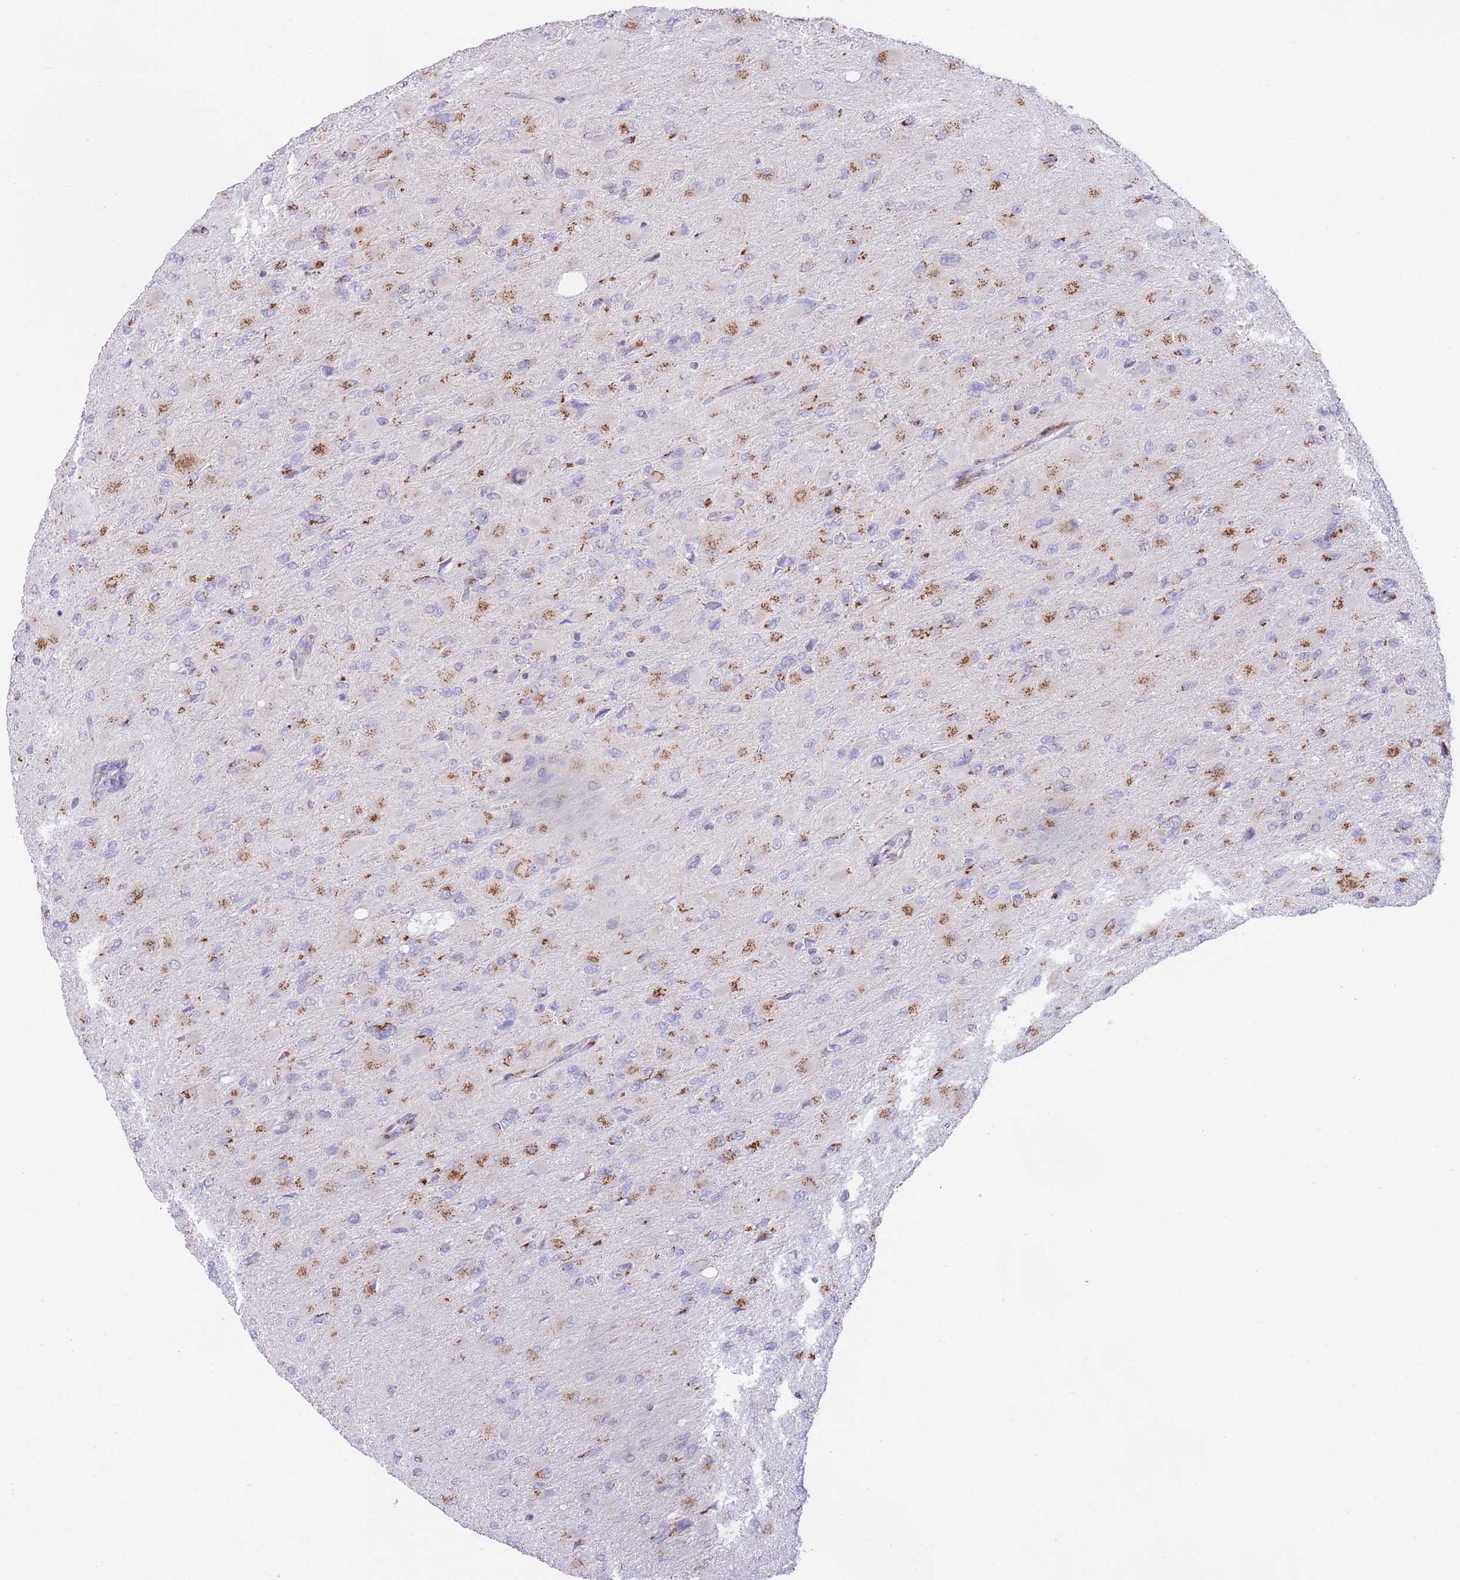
{"staining": {"intensity": "moderate", "quantity": "<25%", "location": "cytoplasmic/membranous"}, "tissue": "glioma", "cell_type": "Tumor cells", "image_type": "cancer", "snomed": [{"axis": "morphology", "description": "Glioma, malignant, High grade"}, {"axis": "topography", "description": "Cerebral cortex"}], "caption": "Approximately <25% of tumor cells in malignant glioma (high-grade) display moderate cytoplasmic/membranous protein expression as visualized by brown immunohistochemical staining.", "gene": "MPND", "patient": {"sex": "female", "age": 36}}